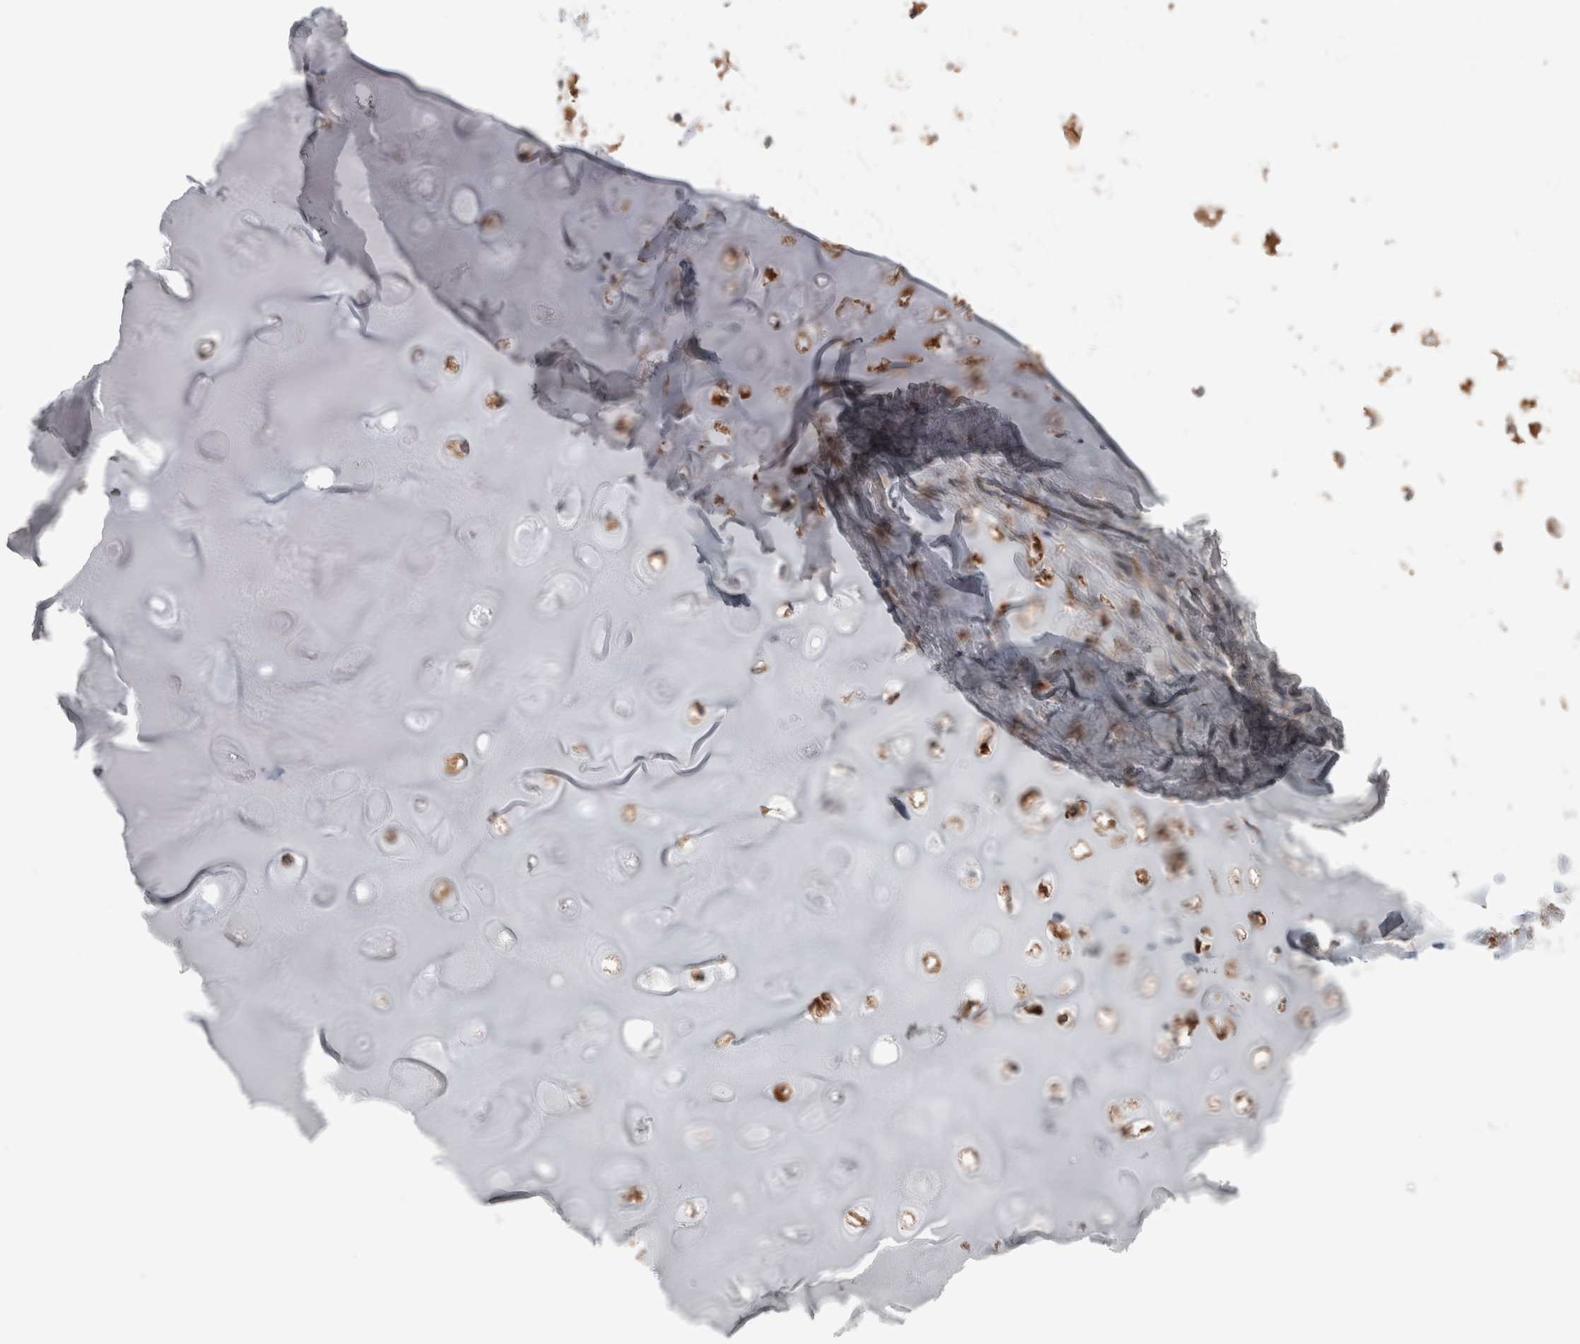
{"staining": {"intensity": "negative", "quantity": "none", "location": "none"}, "tissue": "adipose tissue", "cell_type": "Adipocytes", "image_type": "normal", "snomed": [{"axis": "morphology", "description": "Normal tissue, NOS"}, {"axis": "topography", "description": "Cartilage tissue"}], "caption": "Immunohistochemical staining of normal adipose tissue demonstrates no significant positivity in adipocytes. The staining is performed using DAB (3,3'-diaminobenzidine) brown chromogen with nuclei counter-stained in using hematoxylin.", "gene": "KLHL14", "patient": {"sex": "female", "age": 63}}